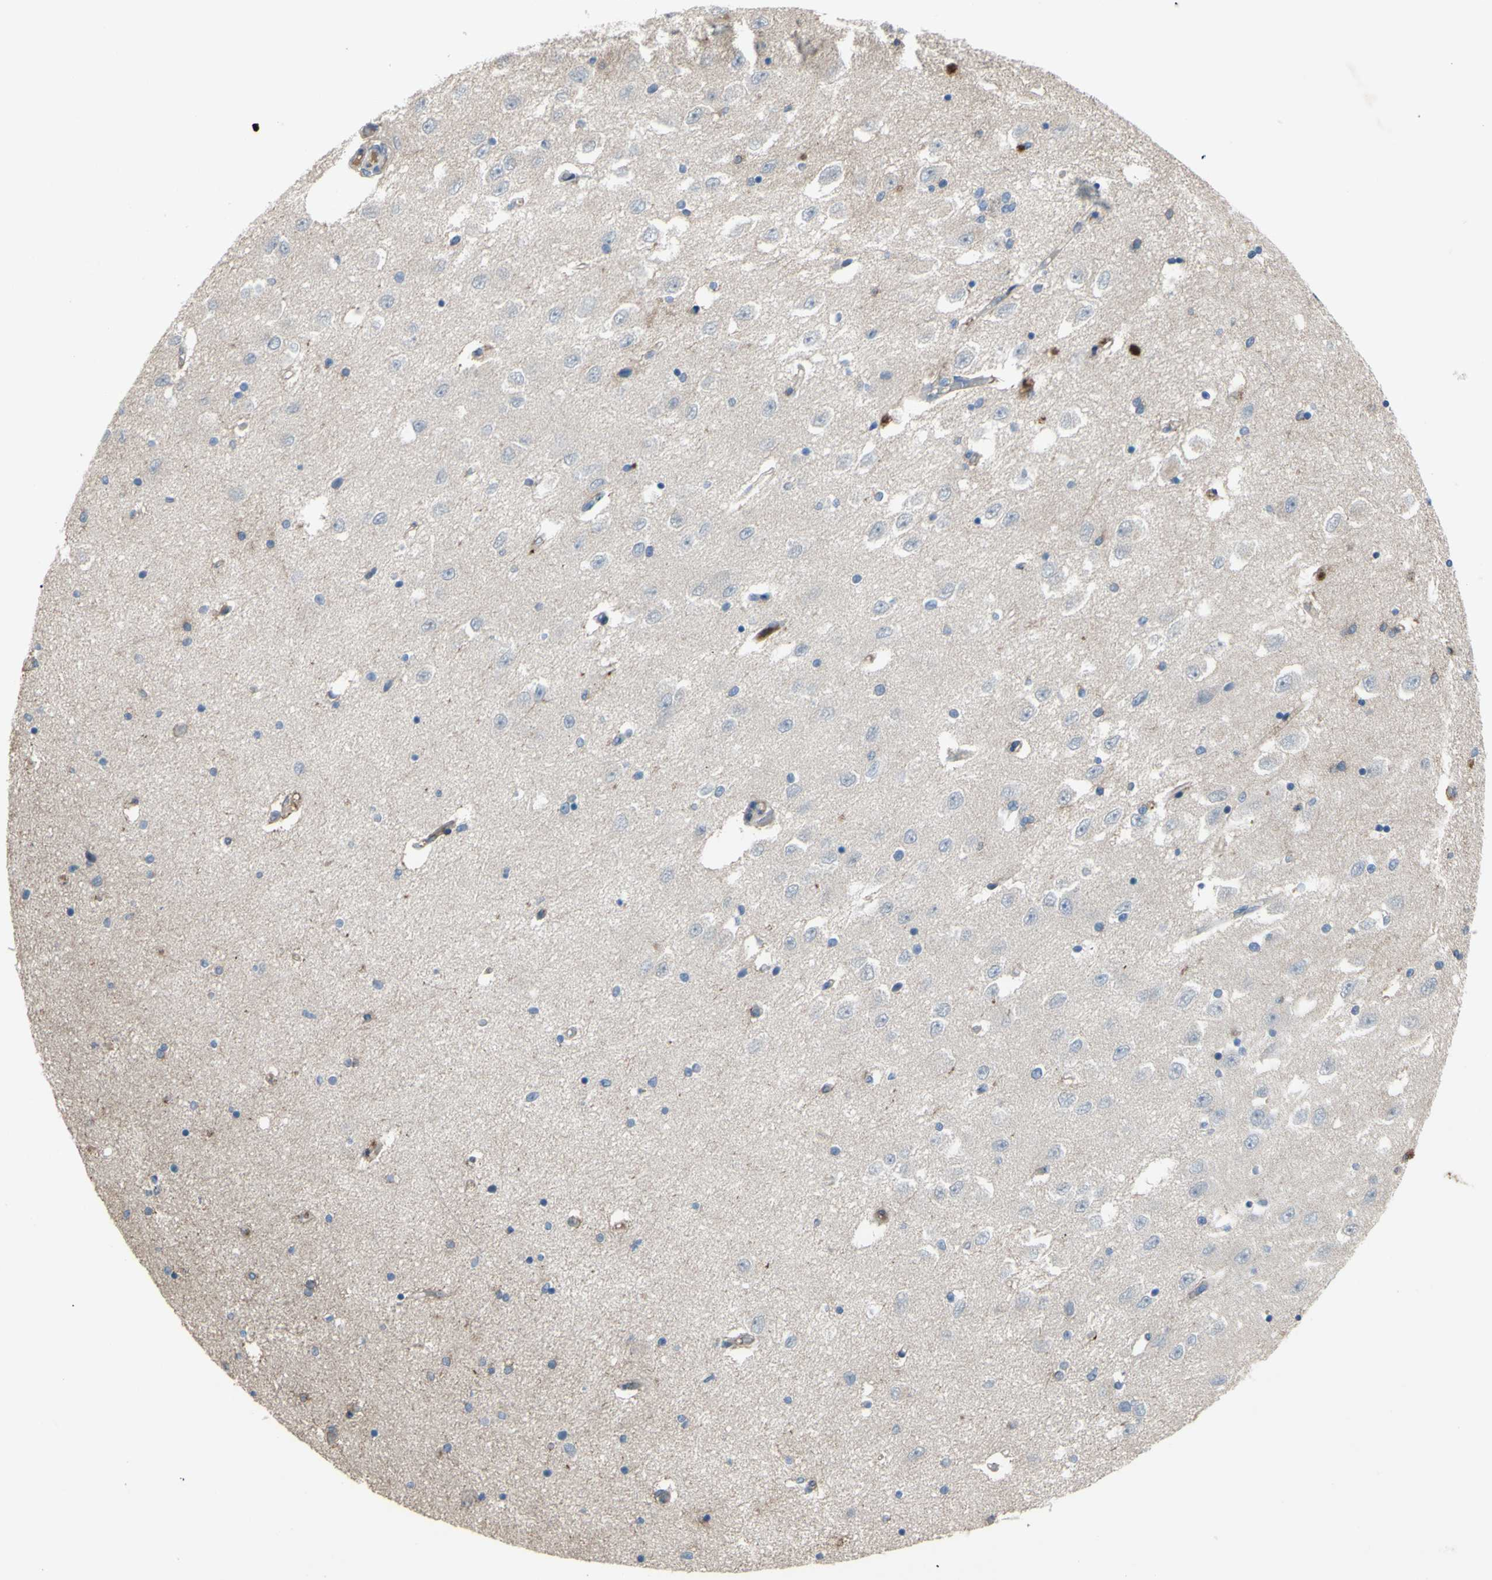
{"staining": {"intensity": "negative", "quantity": "none", "location": "none"}, "tissue": "hippocampus", "cell_type": "Glial cells", "image_type": "normal", "snomed": [{"axis": "morphology", "description": "Normal tissue, NOS"}, {"axis": "topography", "description": "Hippocampus"}], "caption": "A high-resolution photomicrograph shows IHC staining of normal hippocampus, which shows no significant expression in glial cells. (Stains: DAB (3,3'-diaminobenzidine) immunohistochemistry with hematoxylin counter stain, Microscopy: brightfield microscopy at high magnification).", "gene": "GRAMD2B", "patient": {"sex": "female", "age": 54}}